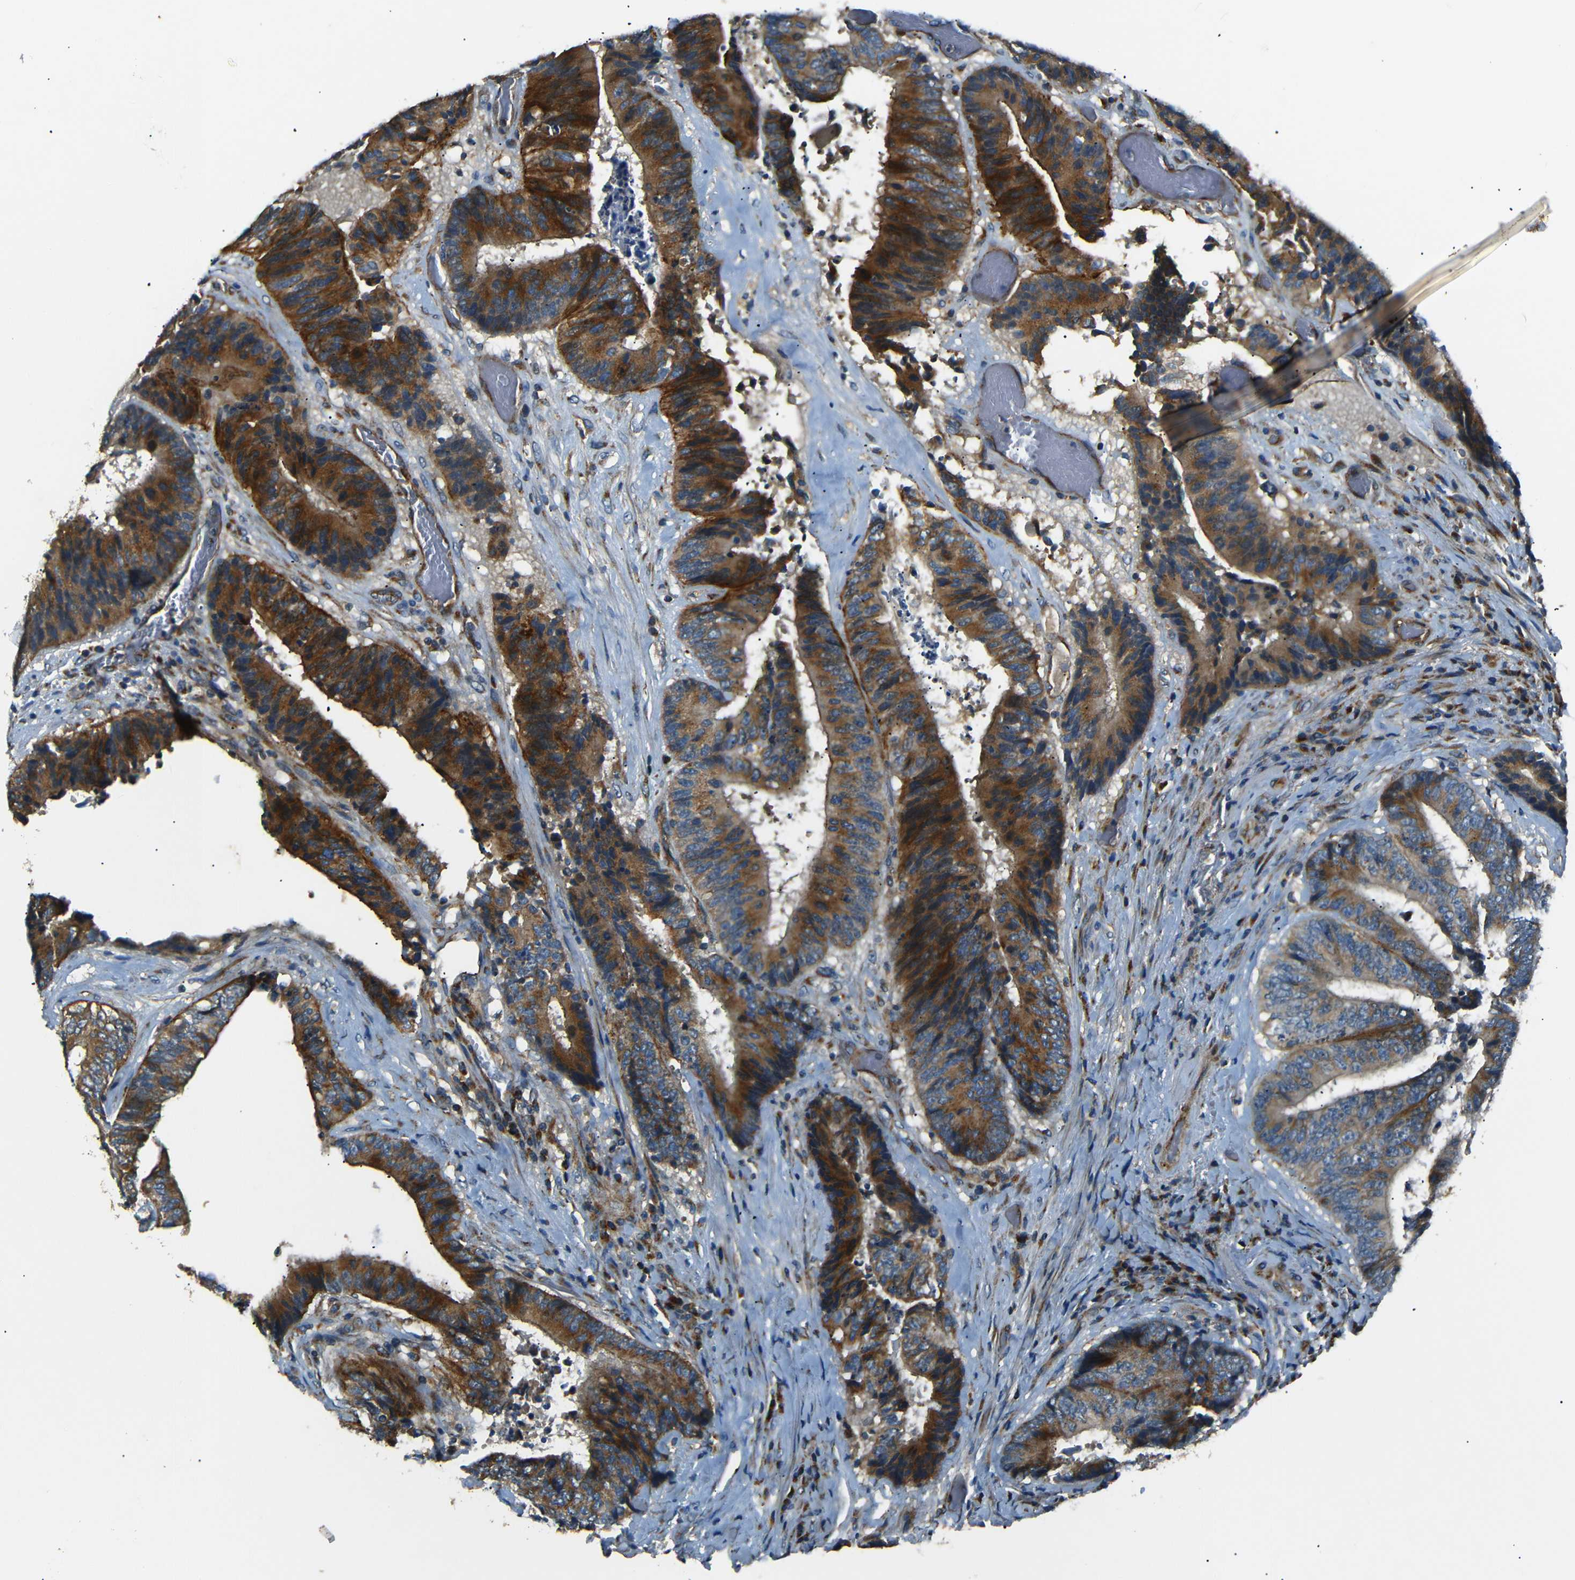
{"staining": {"intensity": "strong", "quantity": ">75%", "location": "cytoplasmic/membranous"}, "tissue": "colorectal cancer", "cell_type": "Tumor cells", "image_type": "cancer", "snomed": [{"axis": "morphology", "description": "Adenocarcinoma, NOS"}, {"axis": "topography", "description": "Rectum"}], "caption": "DAB immunohistochemical staining of colorectal cancer (adenocarcinoma) displays strong cytoplasmic/membranous protein positivity in about >75% of tumor cells.", "gene": "NETO2", "patient": {"sex": "male", "age": 72}}